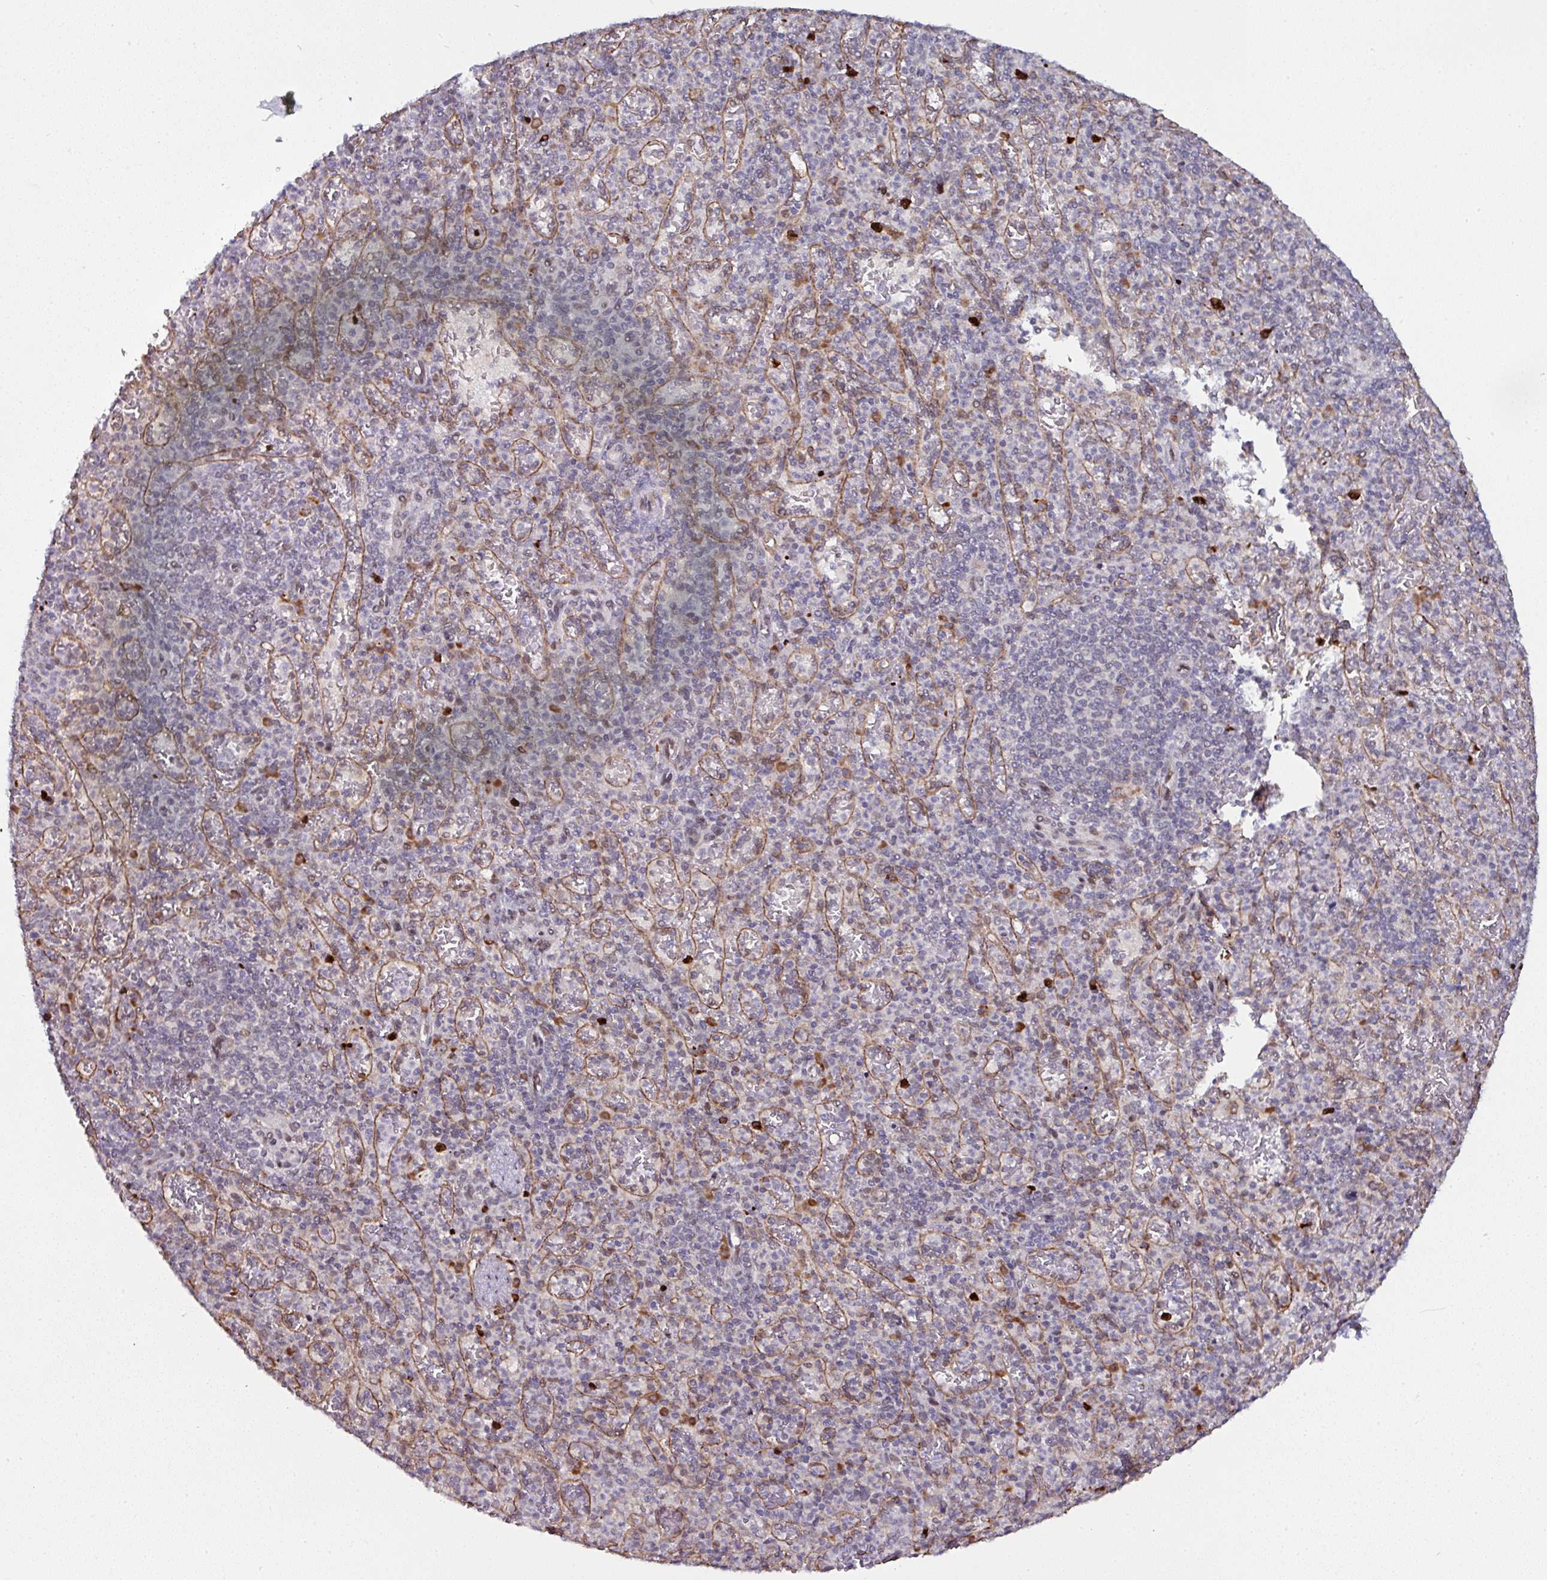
{"staining": {"intensity": "negative", "quantity": "none", "location": "none"}, "tissue": "spleen", "cell_type": "Cells in red pulp", "image_type": "normal", "snomed": [{"axis": "morphology", "description": "Normal tissue, NOS"}, {"axis": "topography", "description": "Spleen"}], "caption": "DAB (3,3'-diaminobenzidine) immunohistochemical staining of unremarkable human spleen shows no significant positivity in cells in red pulp.", "gene": "APOLD1", "patient": {"sex": "female", "age": 74}}